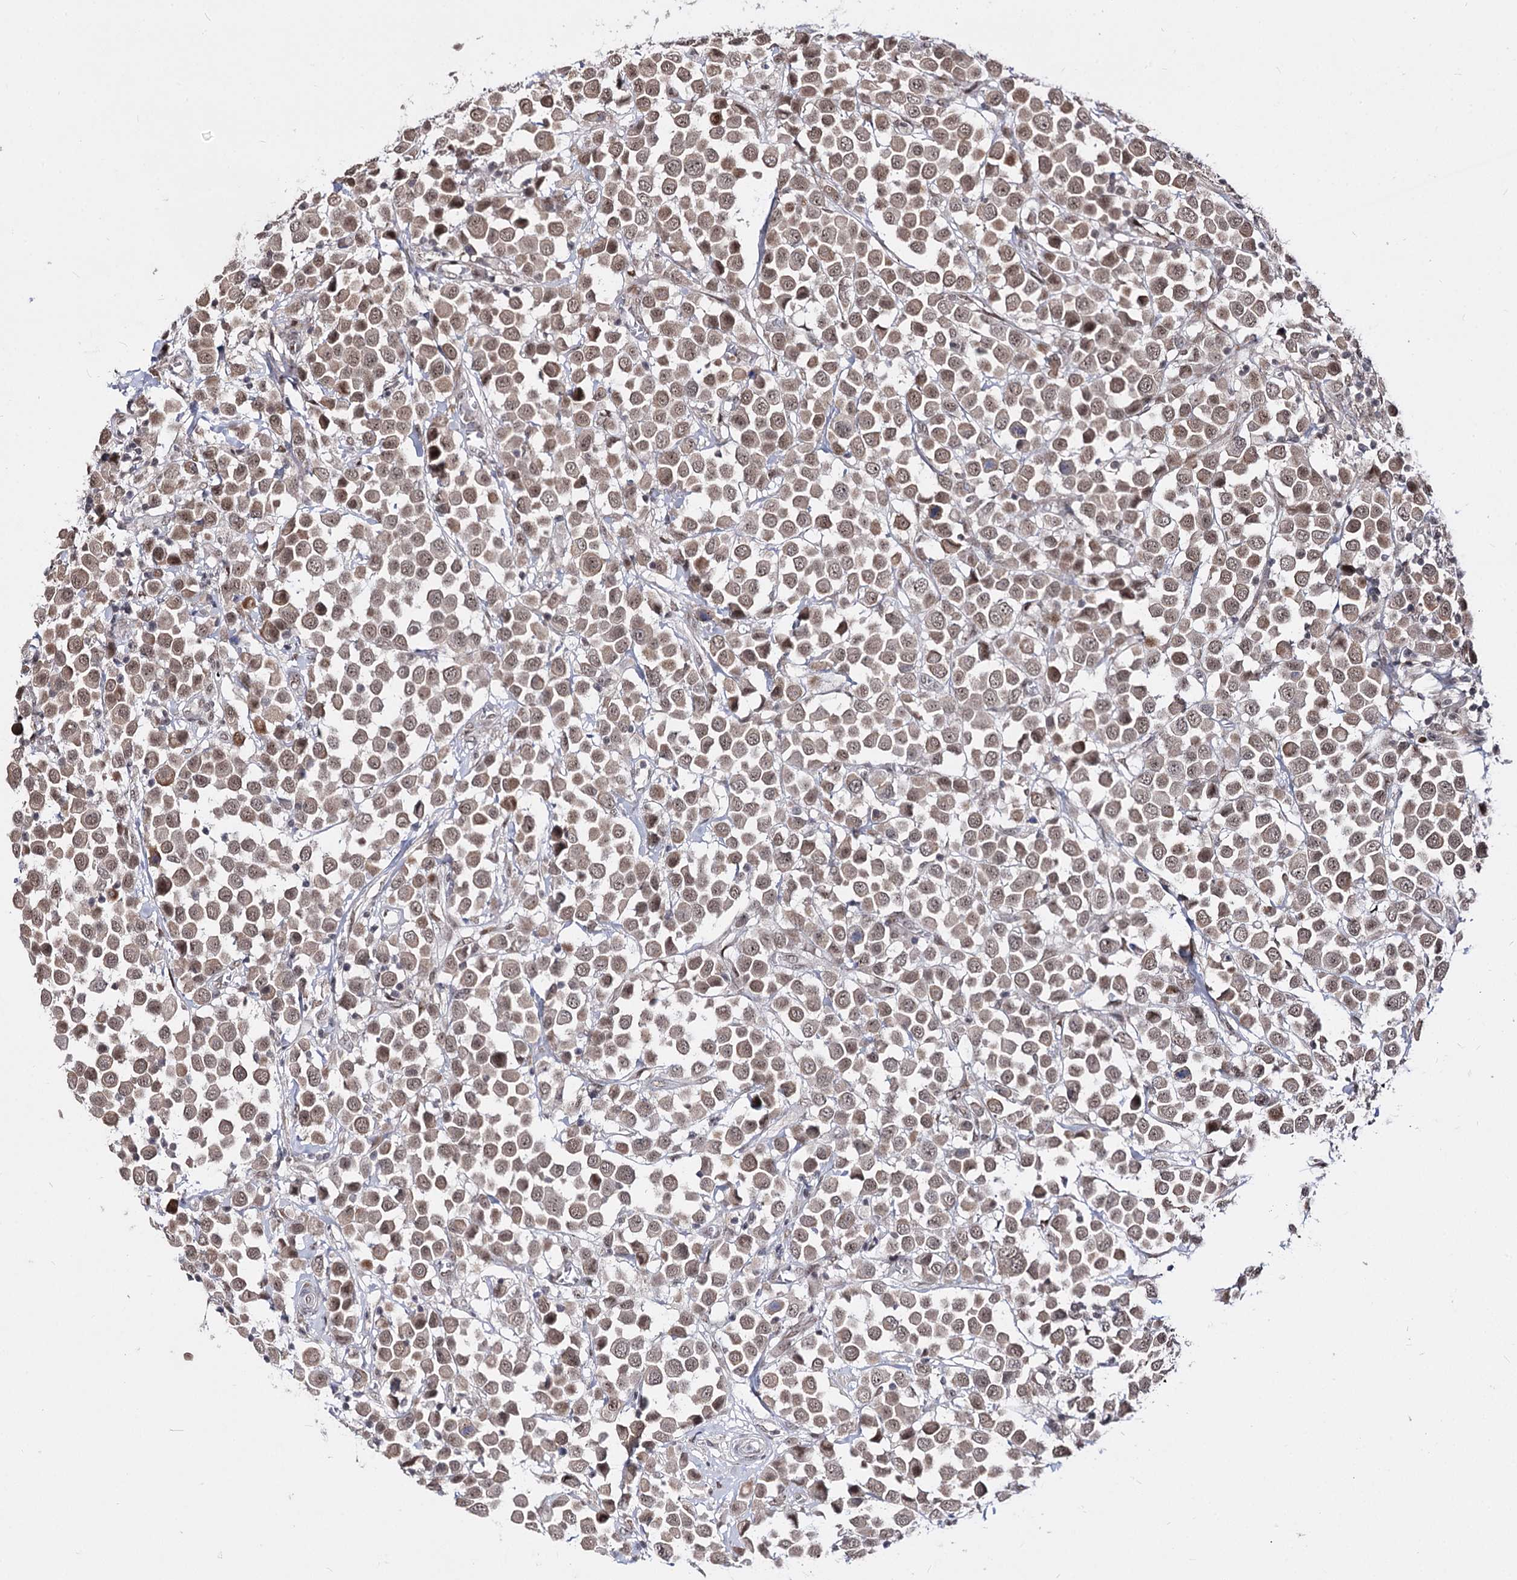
{"staining": {"intensity": "weak", "quantity": ">75%", "location": "cytoplasmic/membranous,nuclear"}, "tissue": "breast cancer", "cell_type": "Tumor cells", "image_type": "cancer", "snomed": [{"axis": "morphology", "description": "Duct carcinoma"}, {"axis": "topography", "description": "Breast"}], "caption": "Breast cancer (intraductal carcinoma) was stained to show a protein in brown. There is low levels of weak cytoplasmic/membranous and nuclear positivity in approximately >75% of tumor cells. (DAB (3,3'-diaminobenzidine) = brown stain, brightfield microscopy at high magnification).", "gene": "STOX1", "patient": {"sex": "female", "age": 61}}